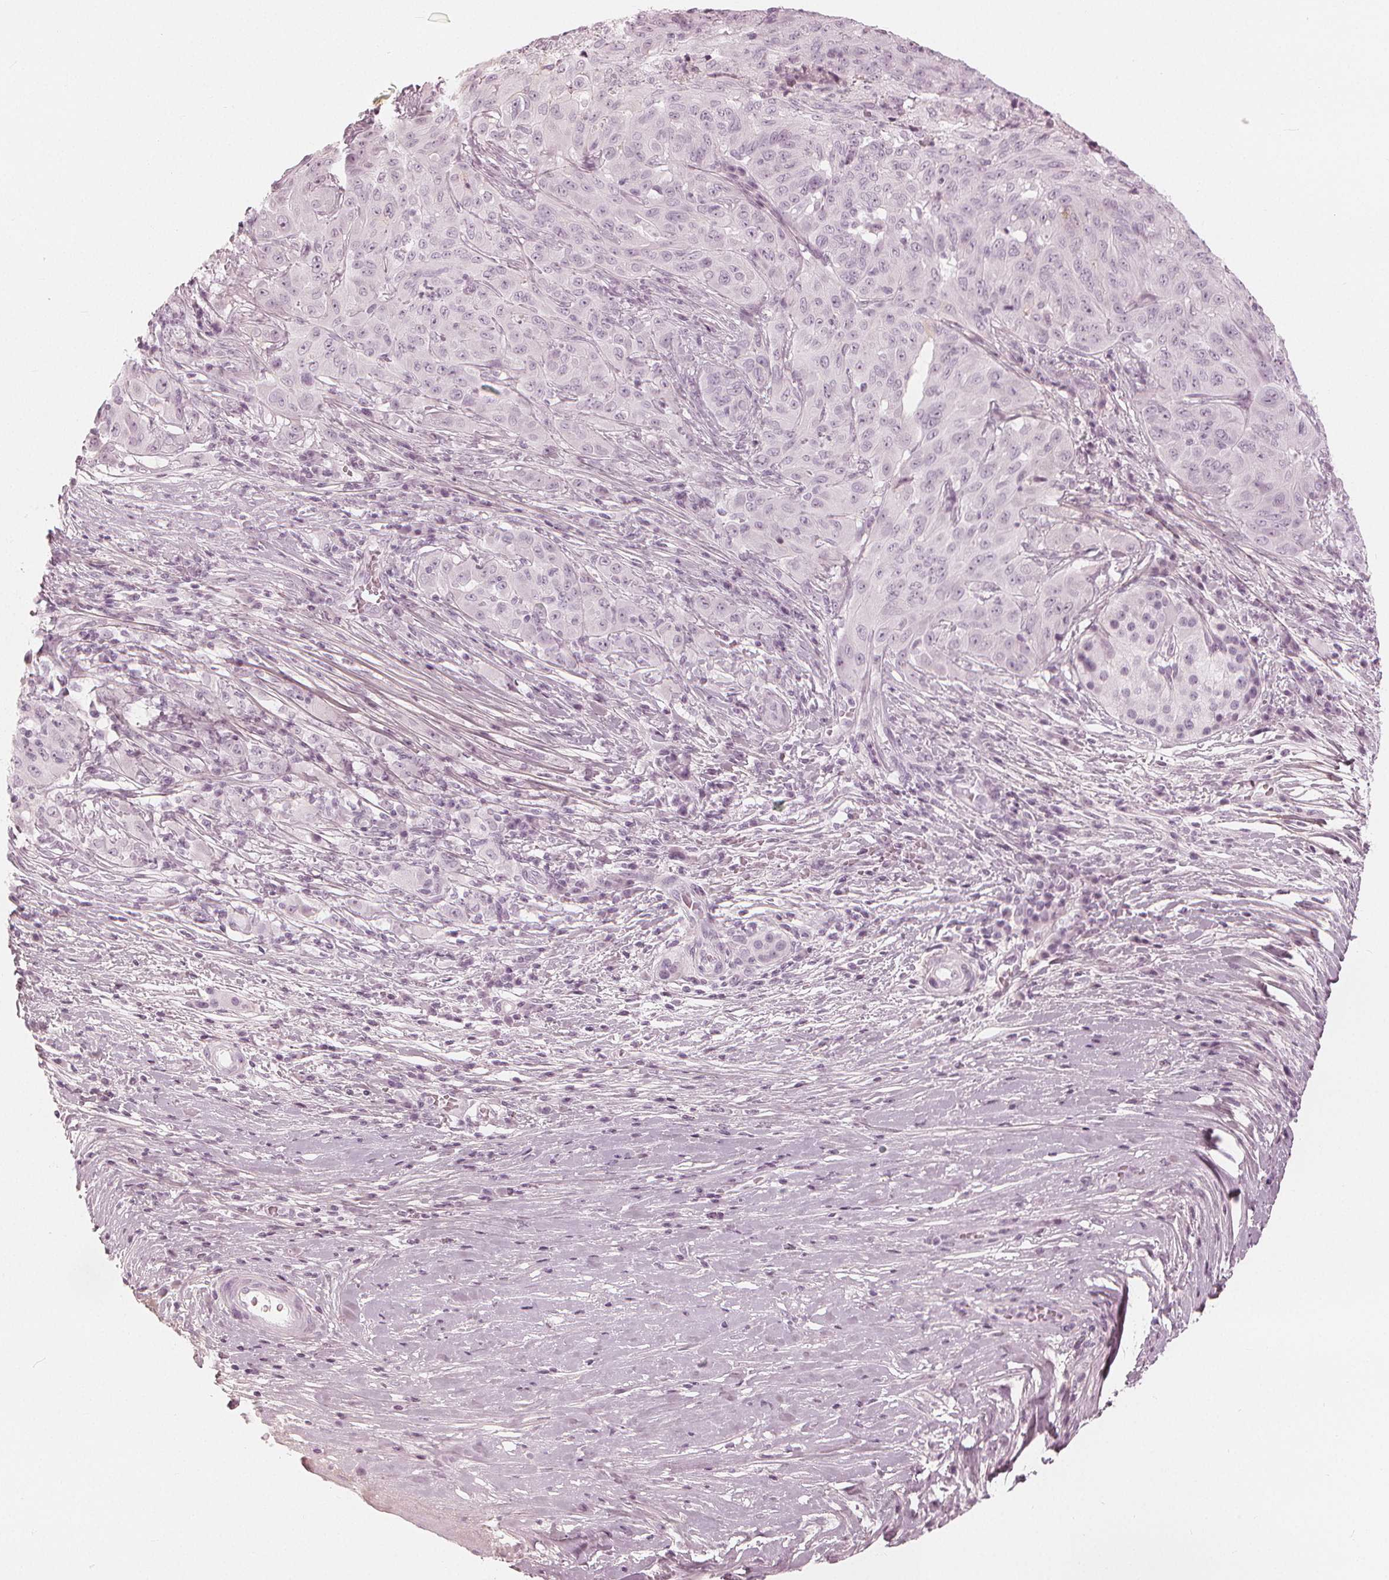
{"staining": {"intensity": "negative", "quantity": "none", "location": "none"}, "tissue": "pancreatic cancer", "cell_type": "Tumor cells", "image_type": "cancer", "snomed": [{"axis": "morphology", "description": "Adenocarcinoma, NOS"}, {"axis": "topography", "description": "Pancreas"}], "caption": "A histopathology image of adenocarcinoma (pancreatic) stained for a protein shows no brown staining in tumor cells.", "gene": "PAEP", "patient": {"sex": "male", "age": 63}}